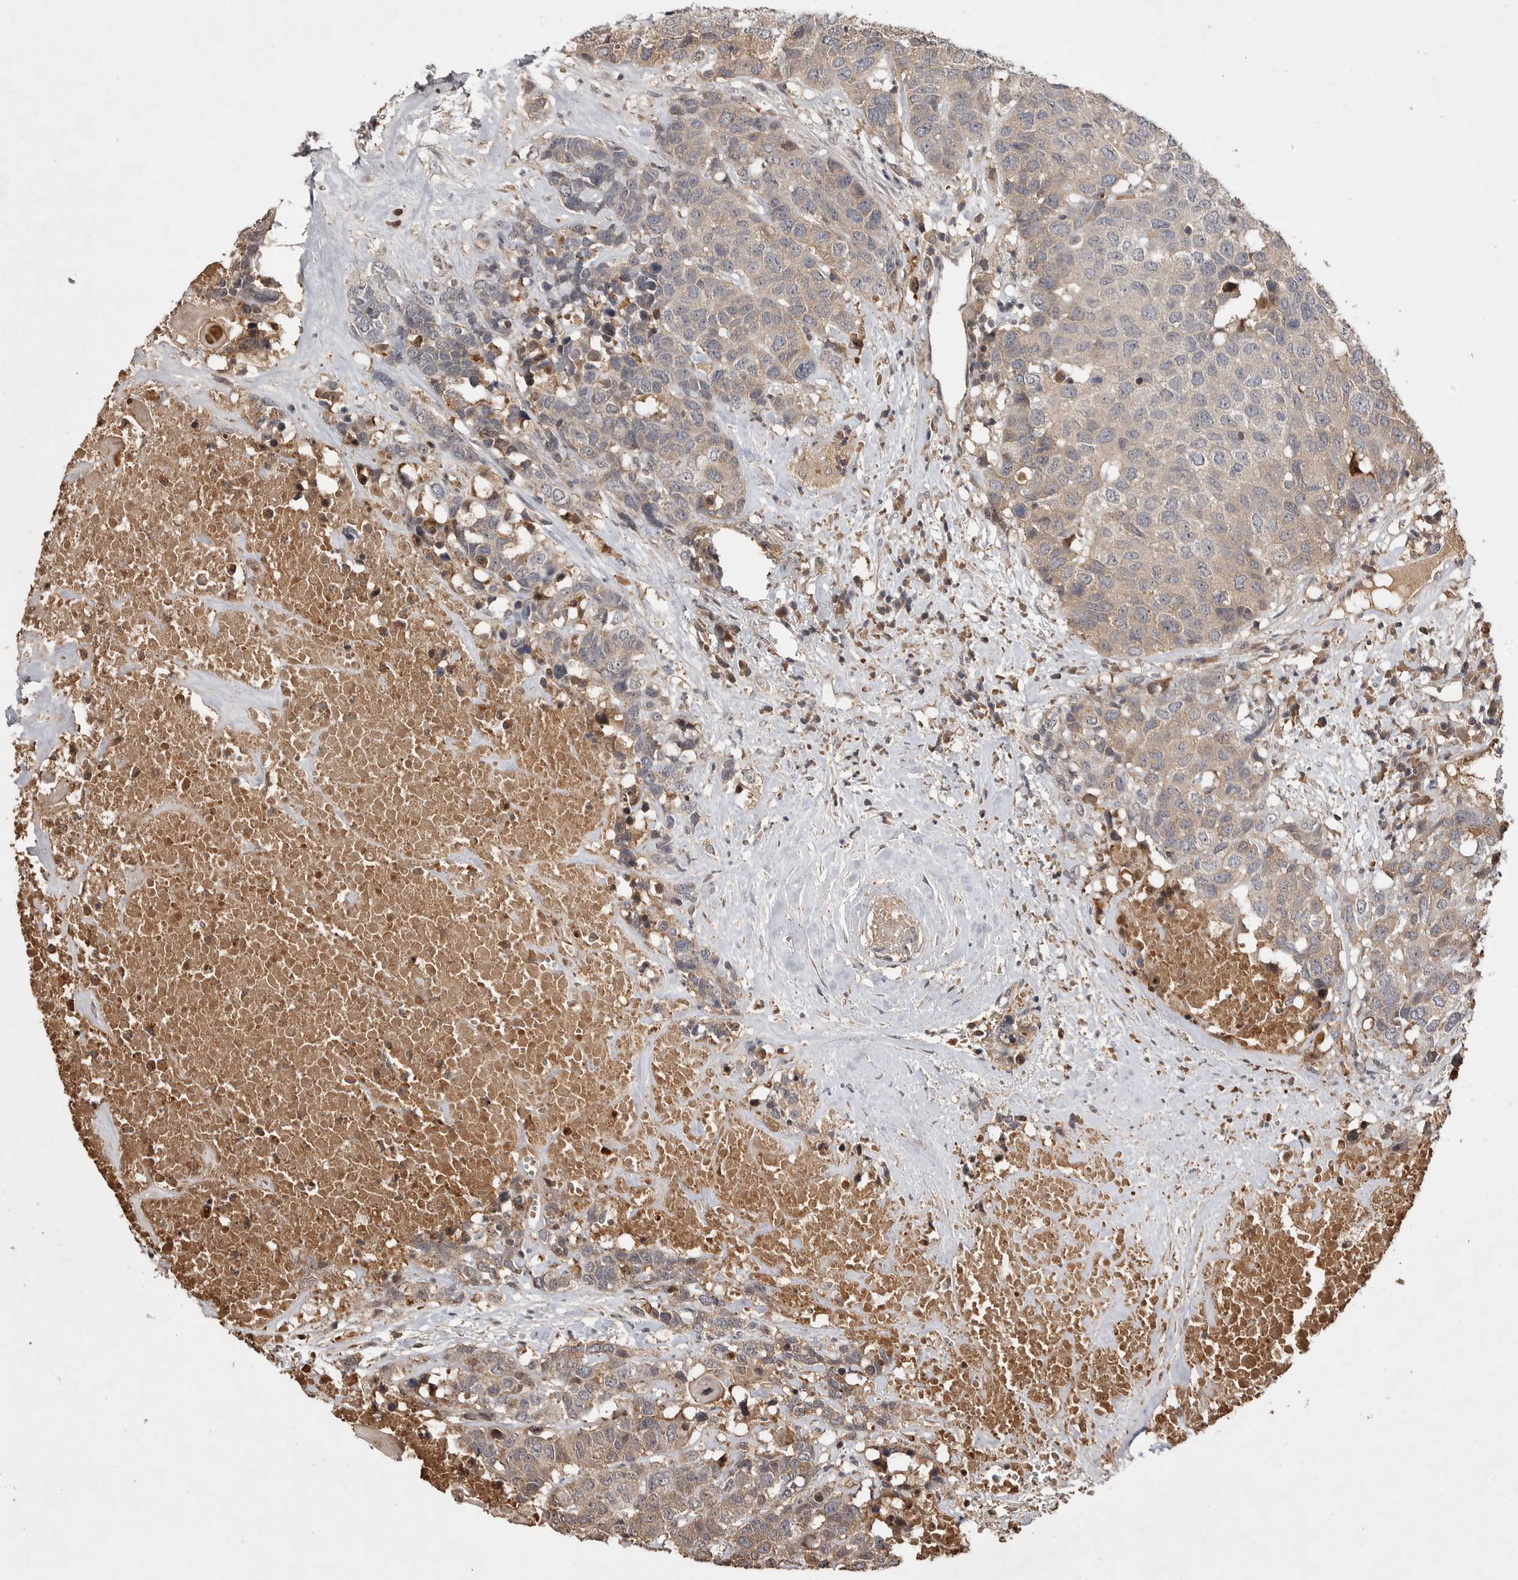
{"staining": {"intensity": "weak", "quantity": "25%-75%", "location": "cytoplasmic/membranous"}, "tissue": "head and neck cancer", "cell_type": "Tumor cells", "image_type": "cancer", "snomed": [{"axis": "morphology", "description": "Squamous cell carcinoma, NOS"}, {"axis": "topography", "description": "Head-Neck"}], "caption": "Brown immunohistochemical staining in squamous cell carcinoma (head and neck) demonstrates weak cytoplasmic/membranous expression in about 25%-75% of tumor cells.", "gene": "VN1R4", "patient": {"sex": "male", "age": 66}}